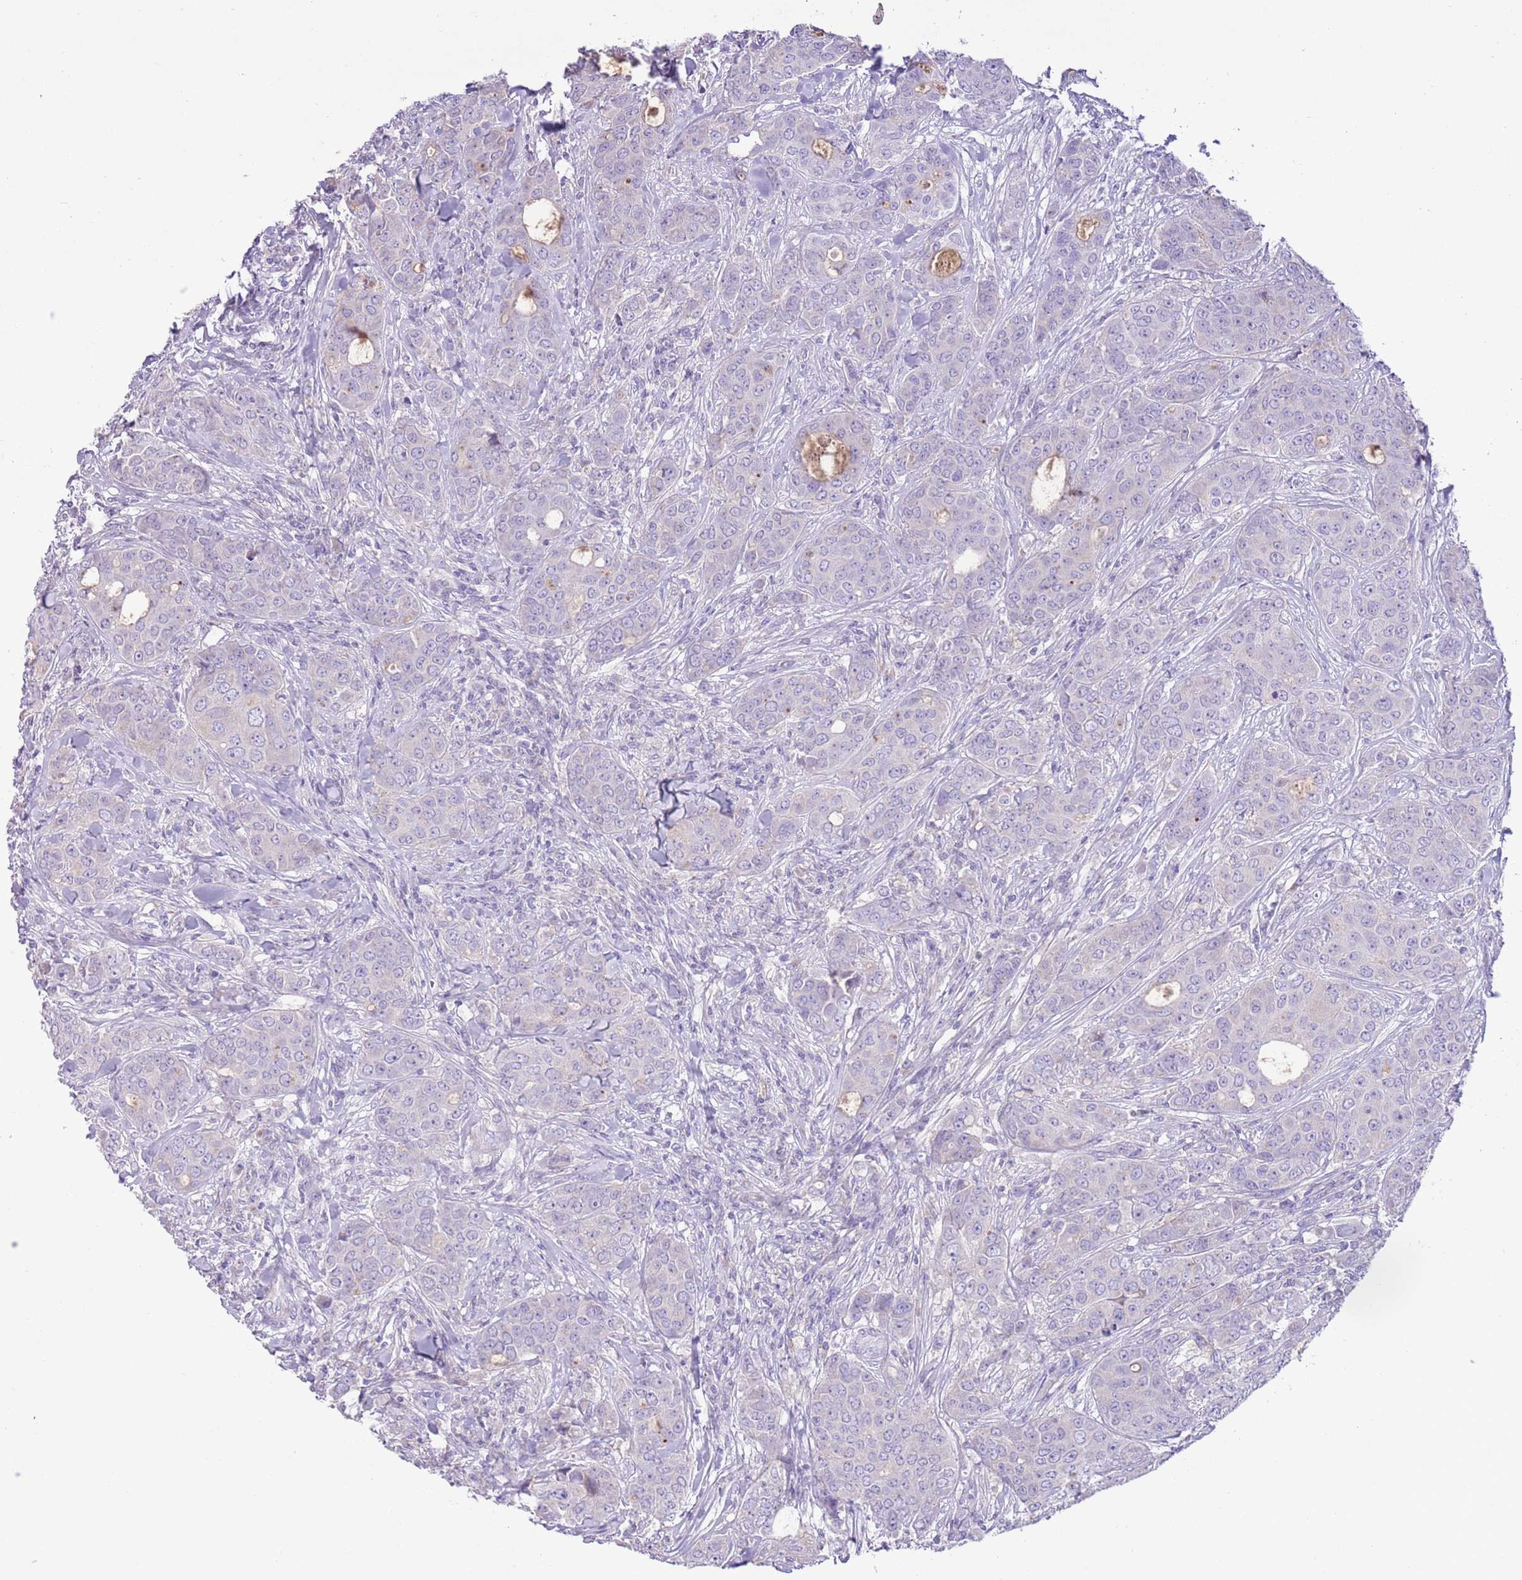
{"staining": {"intensity": "negative", "quantity": "none", "location": "none"}, "tissue": "breast cancer", "cell_type": "Tumor cells", "image_type": "cancer", "snomed": [{"axis": "morphology", "description": "Duct carcinoma"}, {"axis": "topography", "description": "Breast"}], "caption": "Histopathology image shows no significant protein staining in tumor cells of invasive ductal carcinoma (breast).", "gene": "ZNF697", "patient": {"sex": "female", "age": 43}}